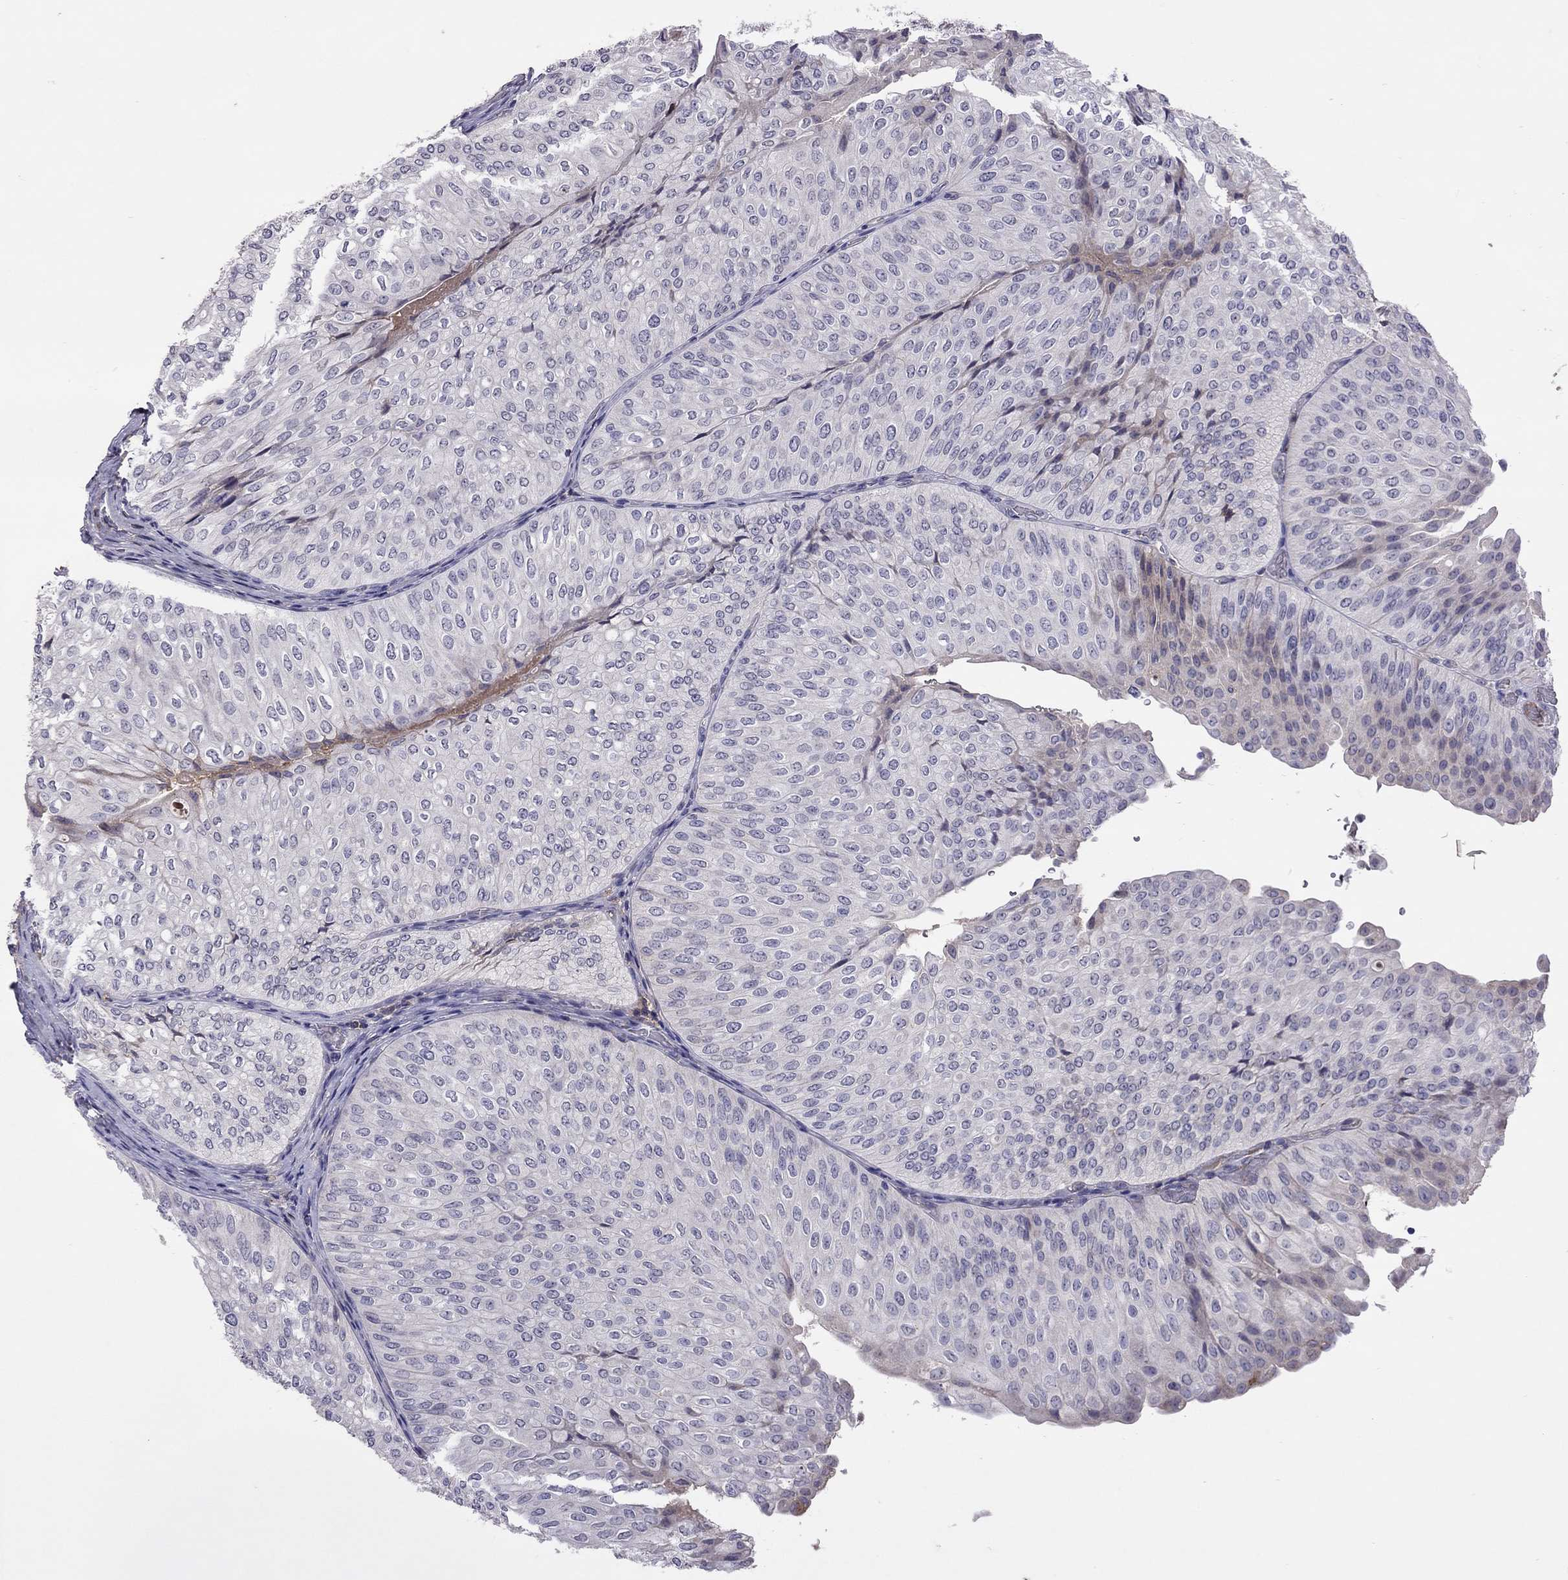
{"staining": {"intensity": "negative", "quantity": "none", "location": "none"}, "tissue": "urothelial cancer", "cell_type": "Tumor cells", "image_type": "cancer", "snomed": [{"axis": "morphology", "description": "Urothelial carcinoma, NOS"}, {"axis": "topography", "description": "Urinary bladder"}], "caption": "Immunohistochemistry of urothelial cancer demonstrates no staining in tumor cells.", "gene": "SERPINA3", "patient": {"sex": "male", "age": 62}}